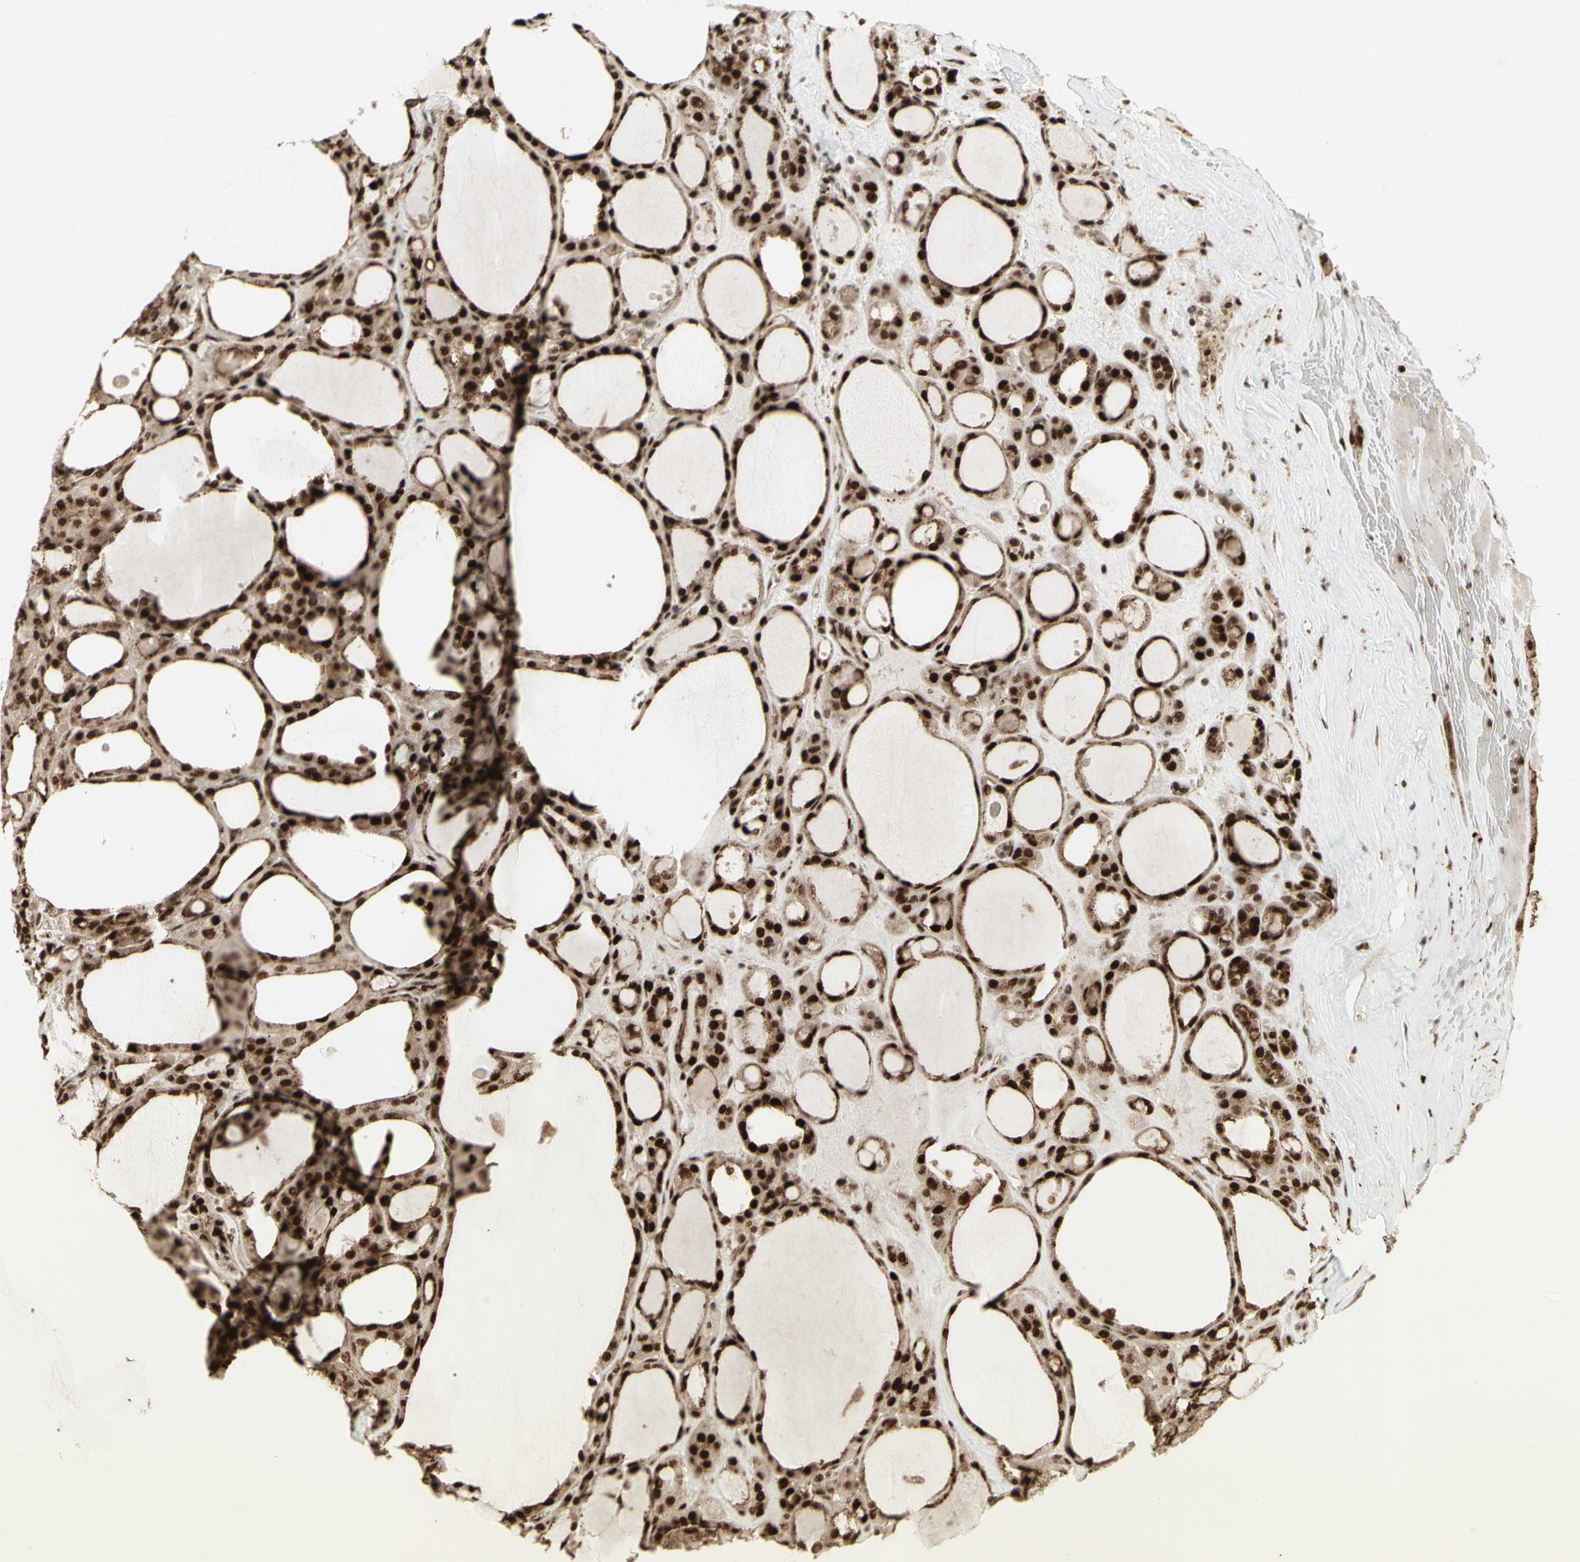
{"staining": {"intensity": "strong", "quantity": ">75%", "location": "cytoplasmic/membranous,nuclear"}, "tissue": "thyroid gland", "cell_type": "Glandular cells", "image_type": "normal", "snomed": [{"axis": "morphology", "description": "Normal tissue, NOS"}, {"axis": "morphology", "description": "Carcinoma, NOS"}, {"axis": "topography", "description": "Thyroid gland"}], "caption": "Immunohistochemistry (IHC) staining of unremarkable thyroid gland, which shows high levels of strong cytoplasmic/membranous,nuclear expression in approximately >75% of glandular cells indicating strong cytoplasmic/membranous,nuclear protein staining. The staining was performed using DAB (3,3'-diaminobenzidine) (brown) for protein detection and nuclei were counterstained in hematoxylin (blue).", "gene": "CBX1", "patient": {"sex": "female", "age": 86}}